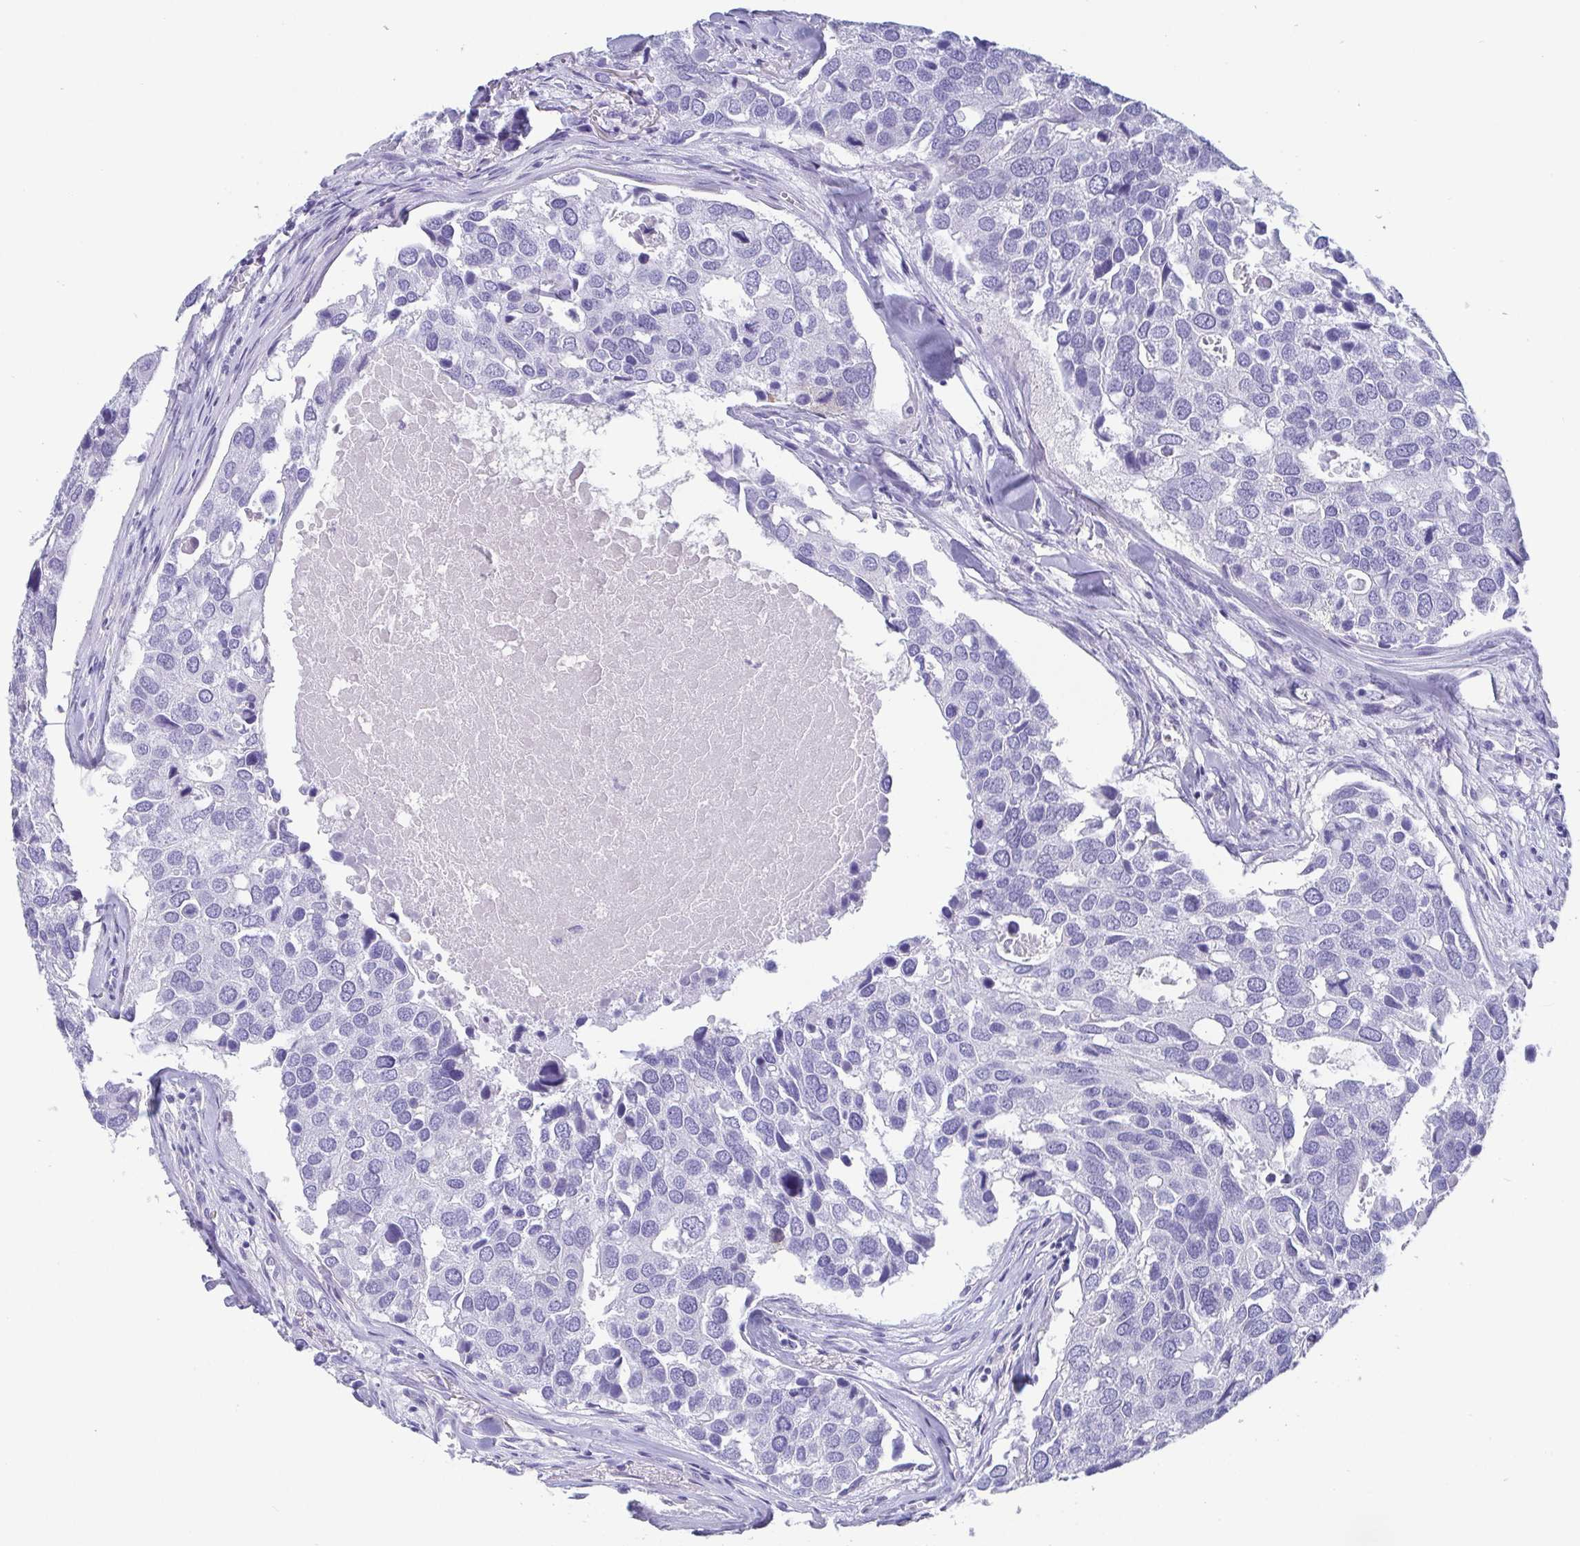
{"staining": {"intensity": "negative", "quantity": "none", "location": "none"}, "tissue": "breast cancer", "cell_type": "Tumor cells", "image_type": "cancer", "snomed": [{"axis": "morphology", "description": "Duct carcinoma"}, {"axis": "topography", "description": "Breast"}], "caption": "The image demonstrates no significant positivity in tumor cells of breast cancer.", "gene": "SCGN", "patient": {"sex": "female", "age": 83}}